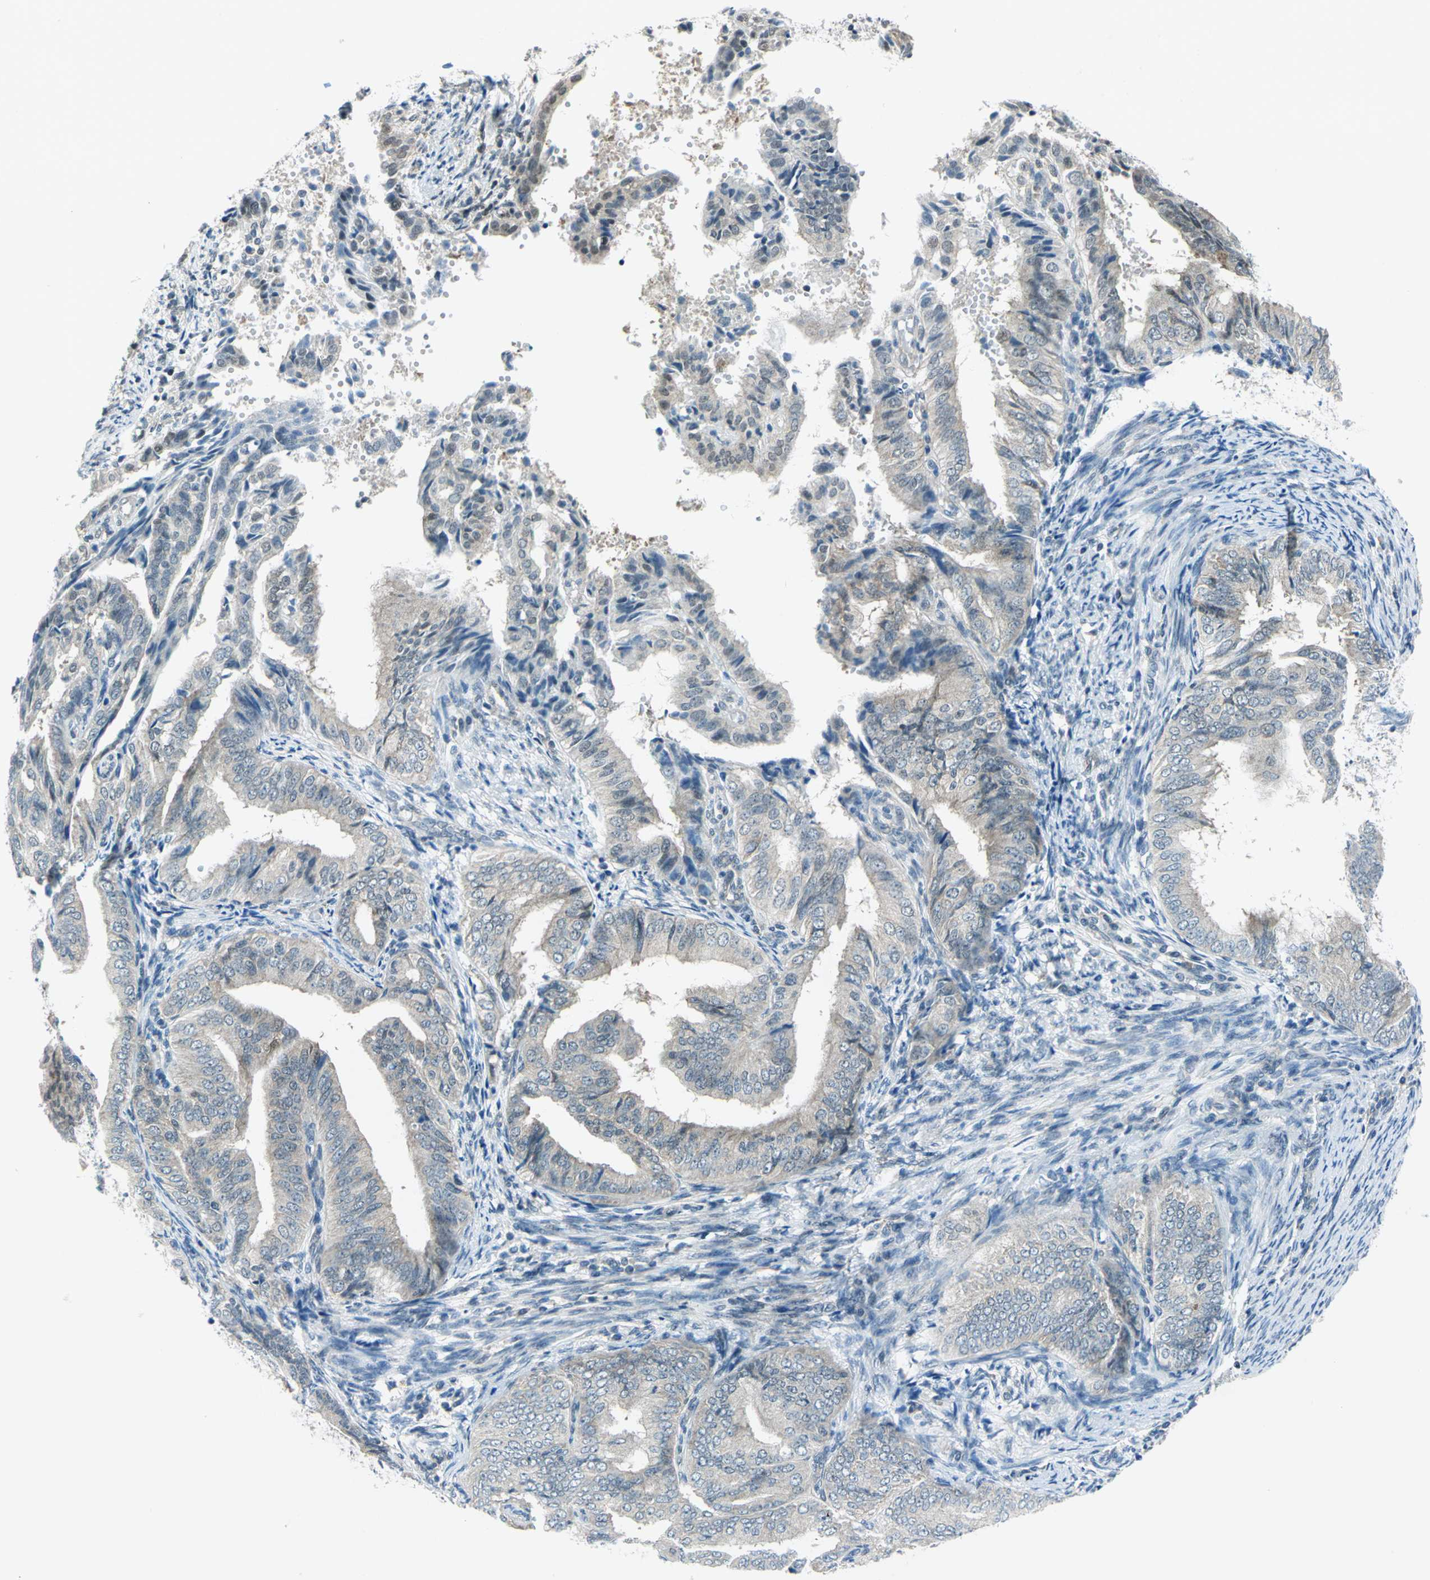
{"staining": {"intensity": "negative", "quantity": "none", "location": "none"}, "tissue": "endometrial cancer", "cell_type": "Tumor cells", "image_type": "cancer", "snomed": [{"axis": "morphology", "description": "Adenocarcinoma, NOS"}, {"axis": "topography", "description": "Endometrium"}], "caption": "The IHC micrograph has no significant positivity in tumor cells of adenocarcinoma (endometrial) tissue. Brightfield microscopy of immunohistochemistry (IHC) stained with DAB (brown) and hematoxylin (blue), captured at high magnification.", "gene": "PIN1", "patient": {"sex": "female", "age": 58}}